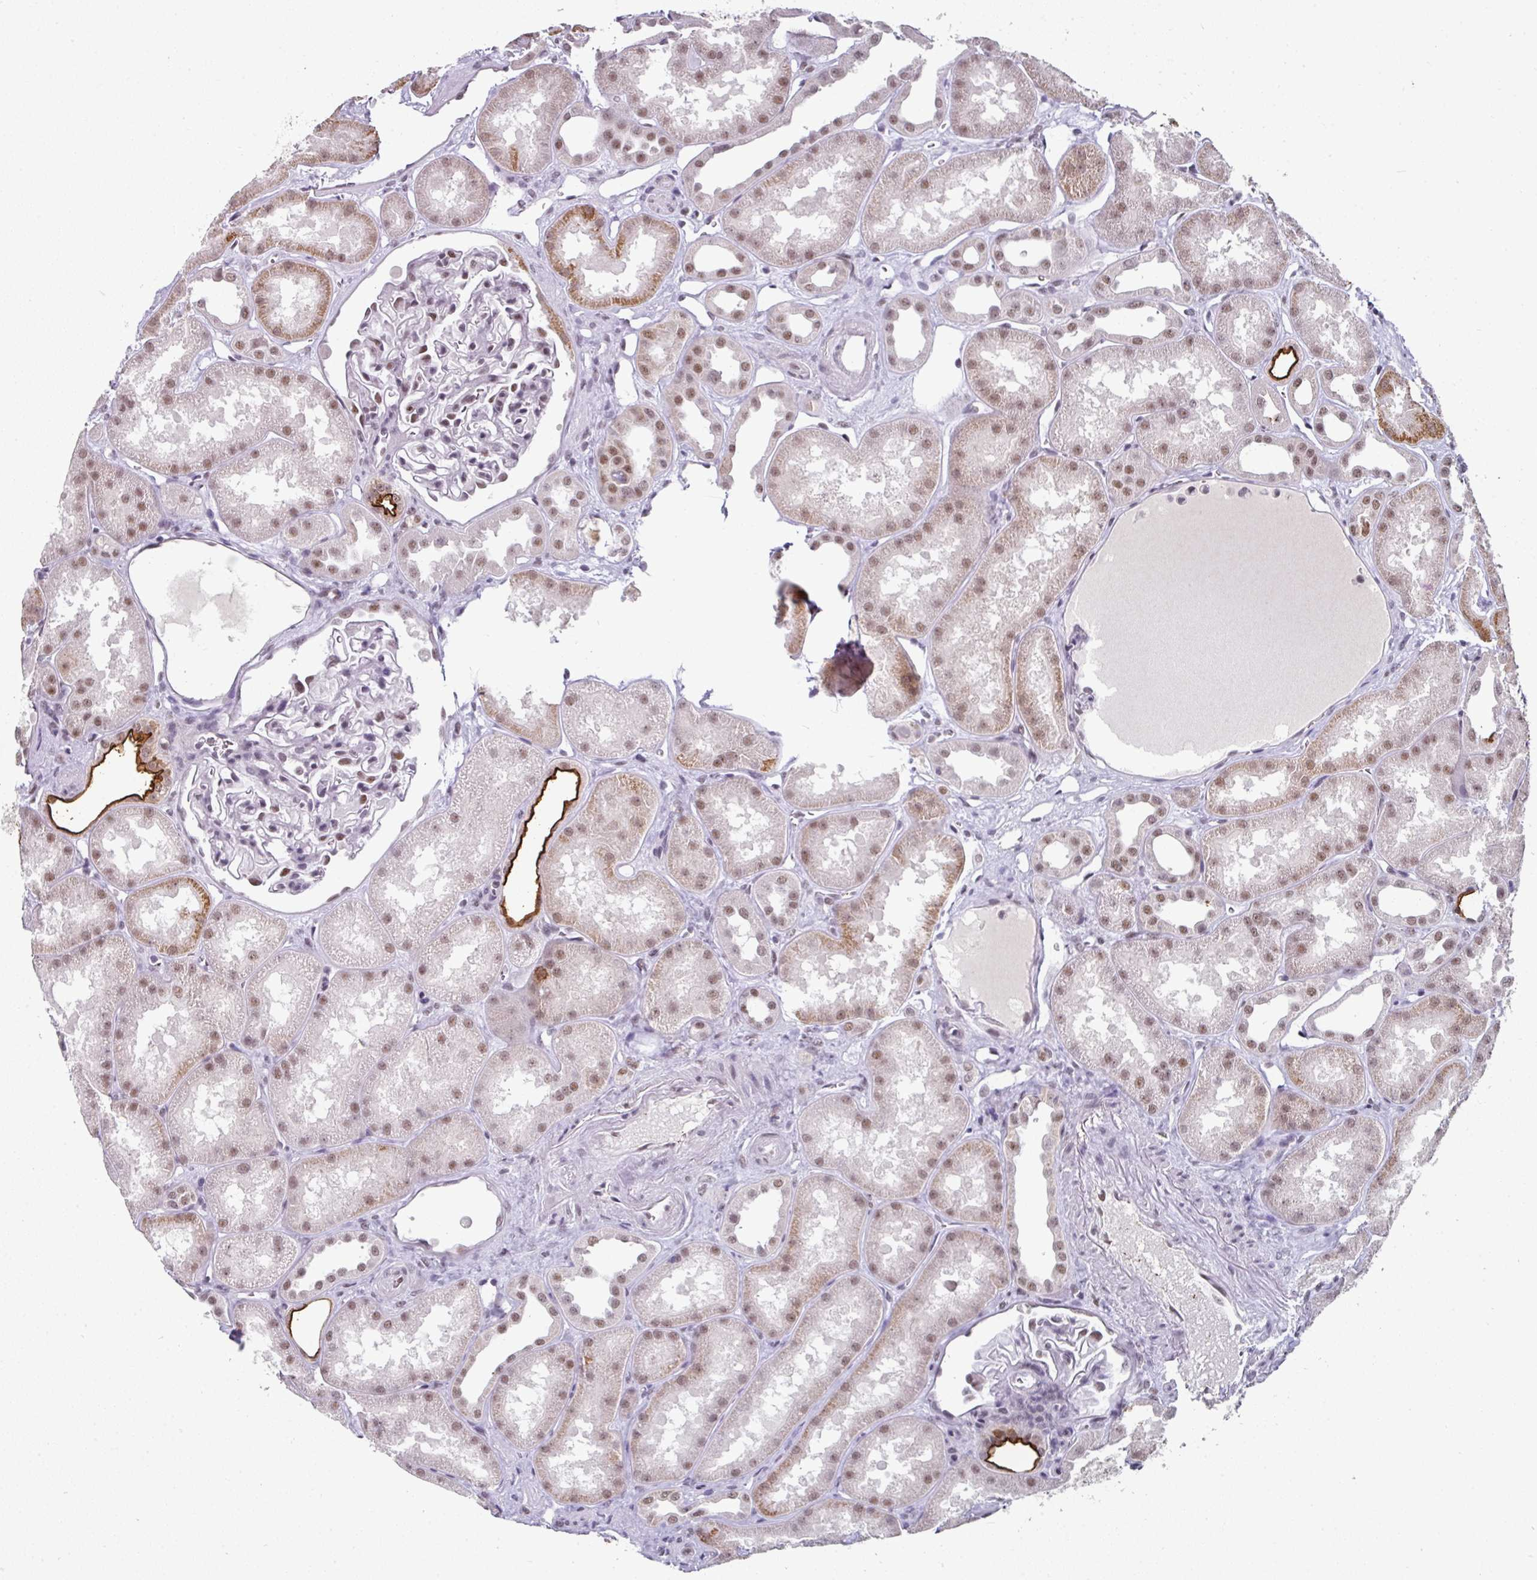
{"staining": {"intensity": "moderate", "quantity": "25%-75%", "location": "nuclear"}, "tissue": "kidney", "cell_type": "Cells in glomeruli", "image_type": "normal", "snomed": [{"axis": "morphology", "description": "Normal tissue, NOS"}, {"axis": "topography", "description": "Kidney"}], "caption": "Moderate nuclear protein staining is identified in about 25%-75% of cells in glomeruli in kidney. The staining is performed using DAB brown chromogen to label protein expression. The nuclei are counter-stained blue using hematoxylin.", "gene": "ENSG00000283782", "patient": {"sex": "male", "age": 61}}